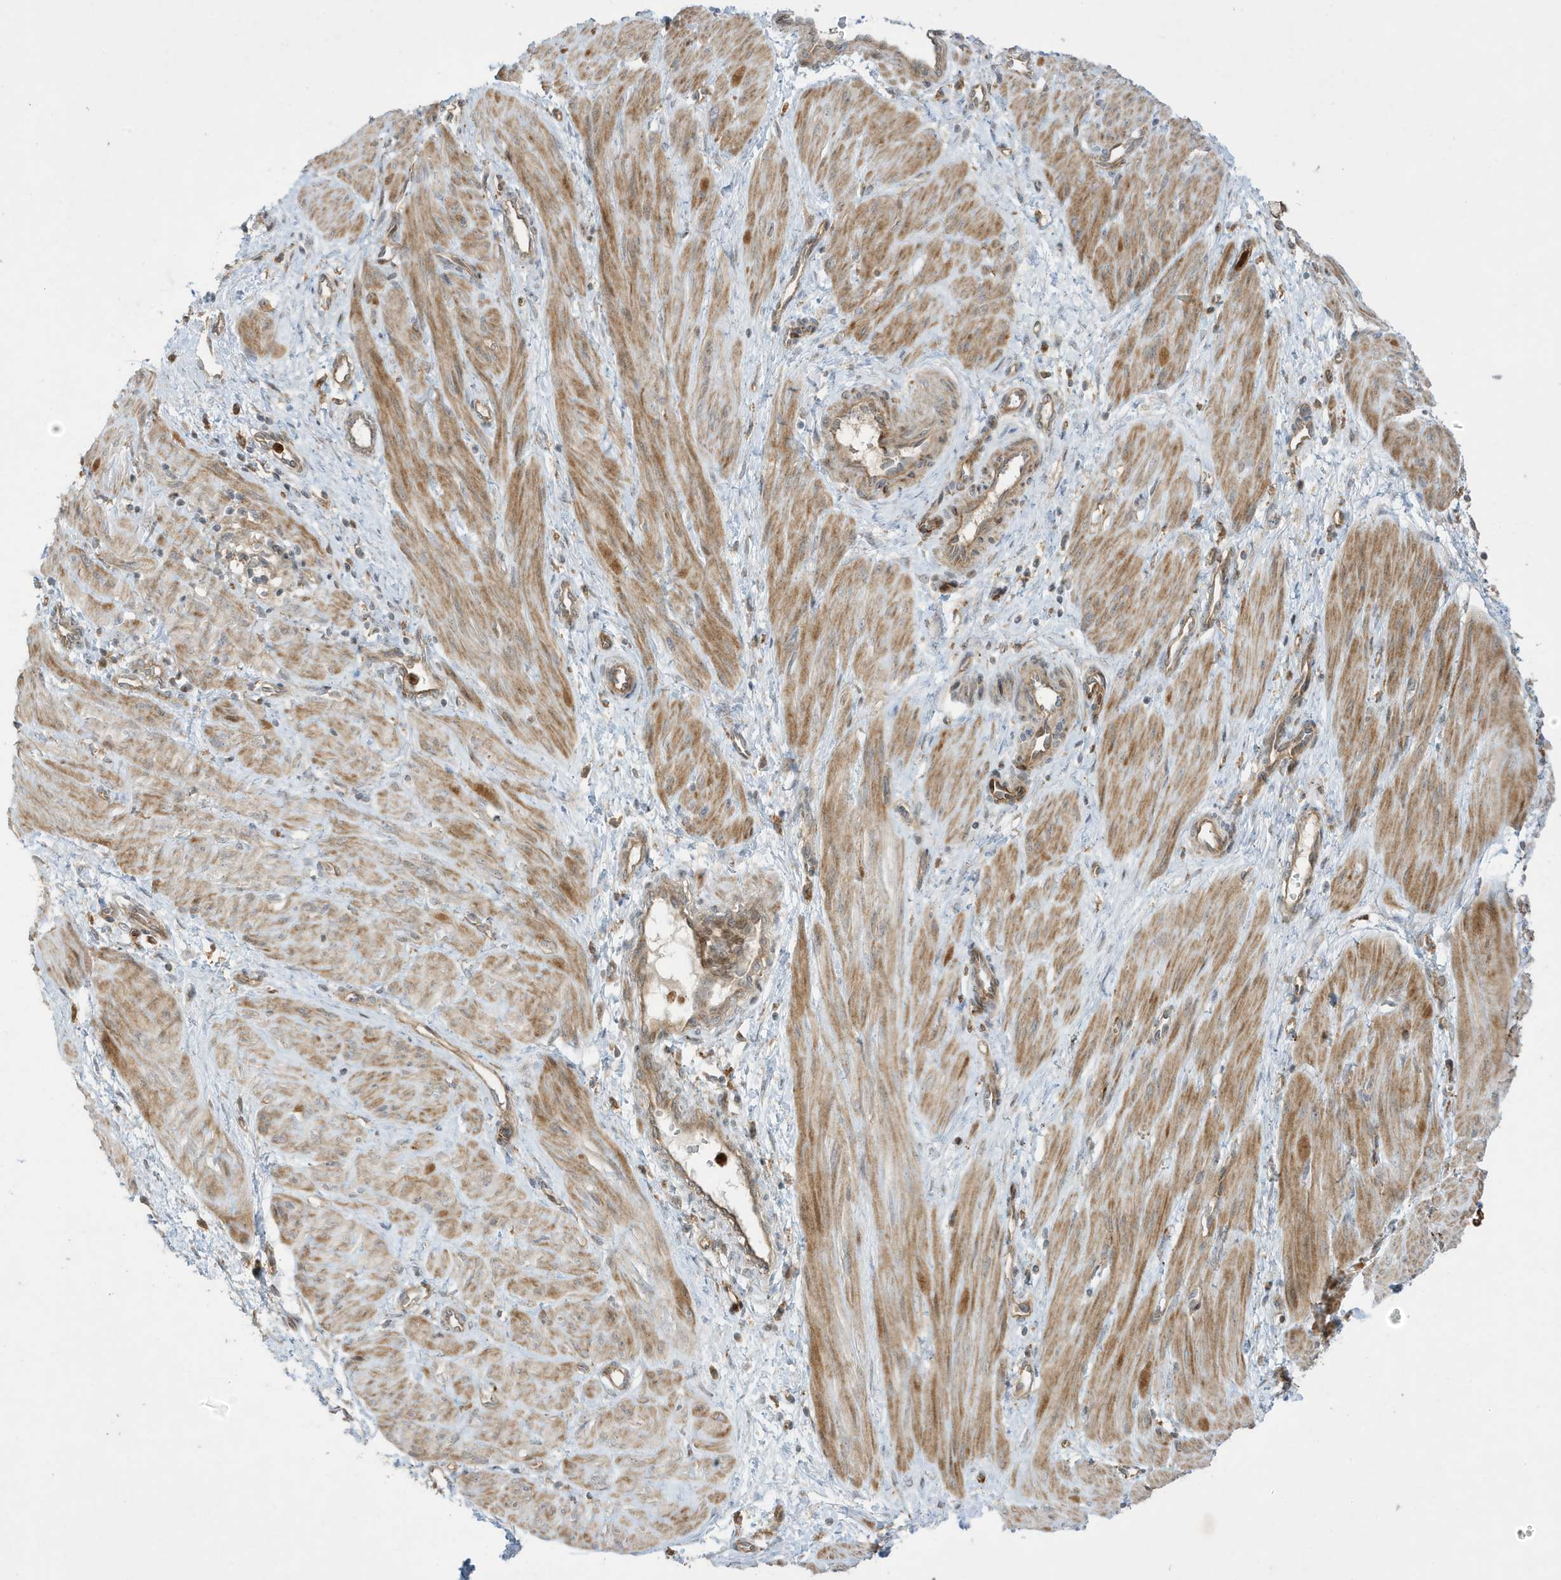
{"staining": {"intensity": "moderate", "quantity": ">75%", "location": "cytoplasmic/membranous"}, "tissue": "smooth muscle", "cell_type": "Smooth muscle cells", "image_type": "normal", "snomed": [{"axis": "morphology", "description": "Normal tissue, NOS"}, {"axis": "topography", "description": "Endometrium"}], "caption": "IHC histopathology image of normal human smooth muscle stained for a protein (brown), which reveals medium levels of moderate cytoplasmic/membranous expression in approximately >75% of smooth muscle cells.", "gene": "IFT57", "patient": {"sex": "female", "age": 33}}